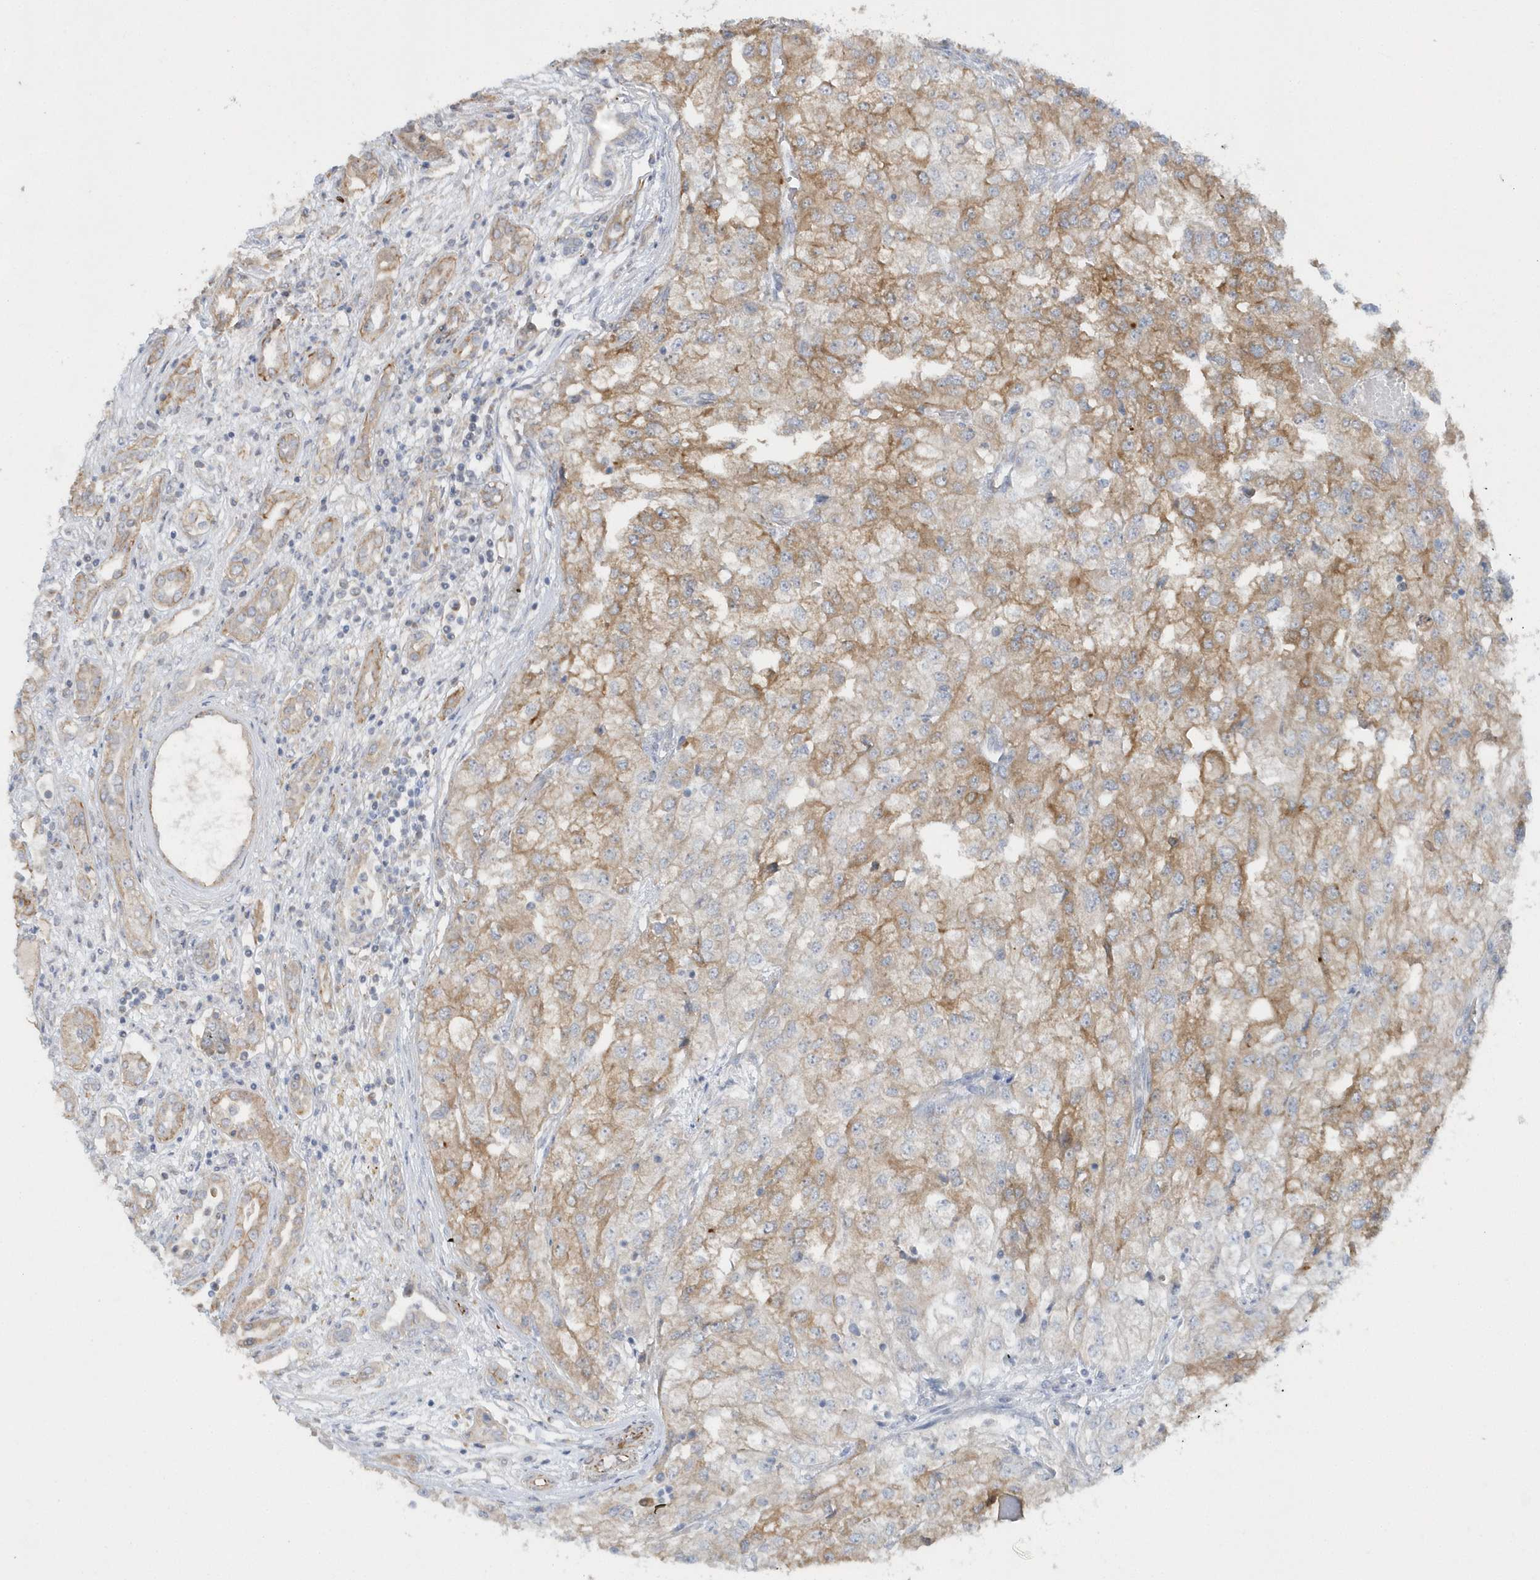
{"staining": {"intensity": "moderate", "quantity": "25%-75%", "location": "cytoplasmic/membranous"}, "tissue": "renal cancer", "cell_type": "Tumor cells", "image_type": "cancer", "snomed": [{"axis": "morphology", "description": "Adenocarcinoma, NOS"}, {"axis": "topography", "description": "Kidney"}], "caption": "Renal cancer was stained to show a protein in brown. There is medium levels of moderate cytoplasmic/membranous positivity in approximately 25%-75% of tumor cells. (DAB IHC, brown staining for protein, blue staining for nuclei).", "gene": "RAB17", "patient": {"sex": "female", "age": 54}}